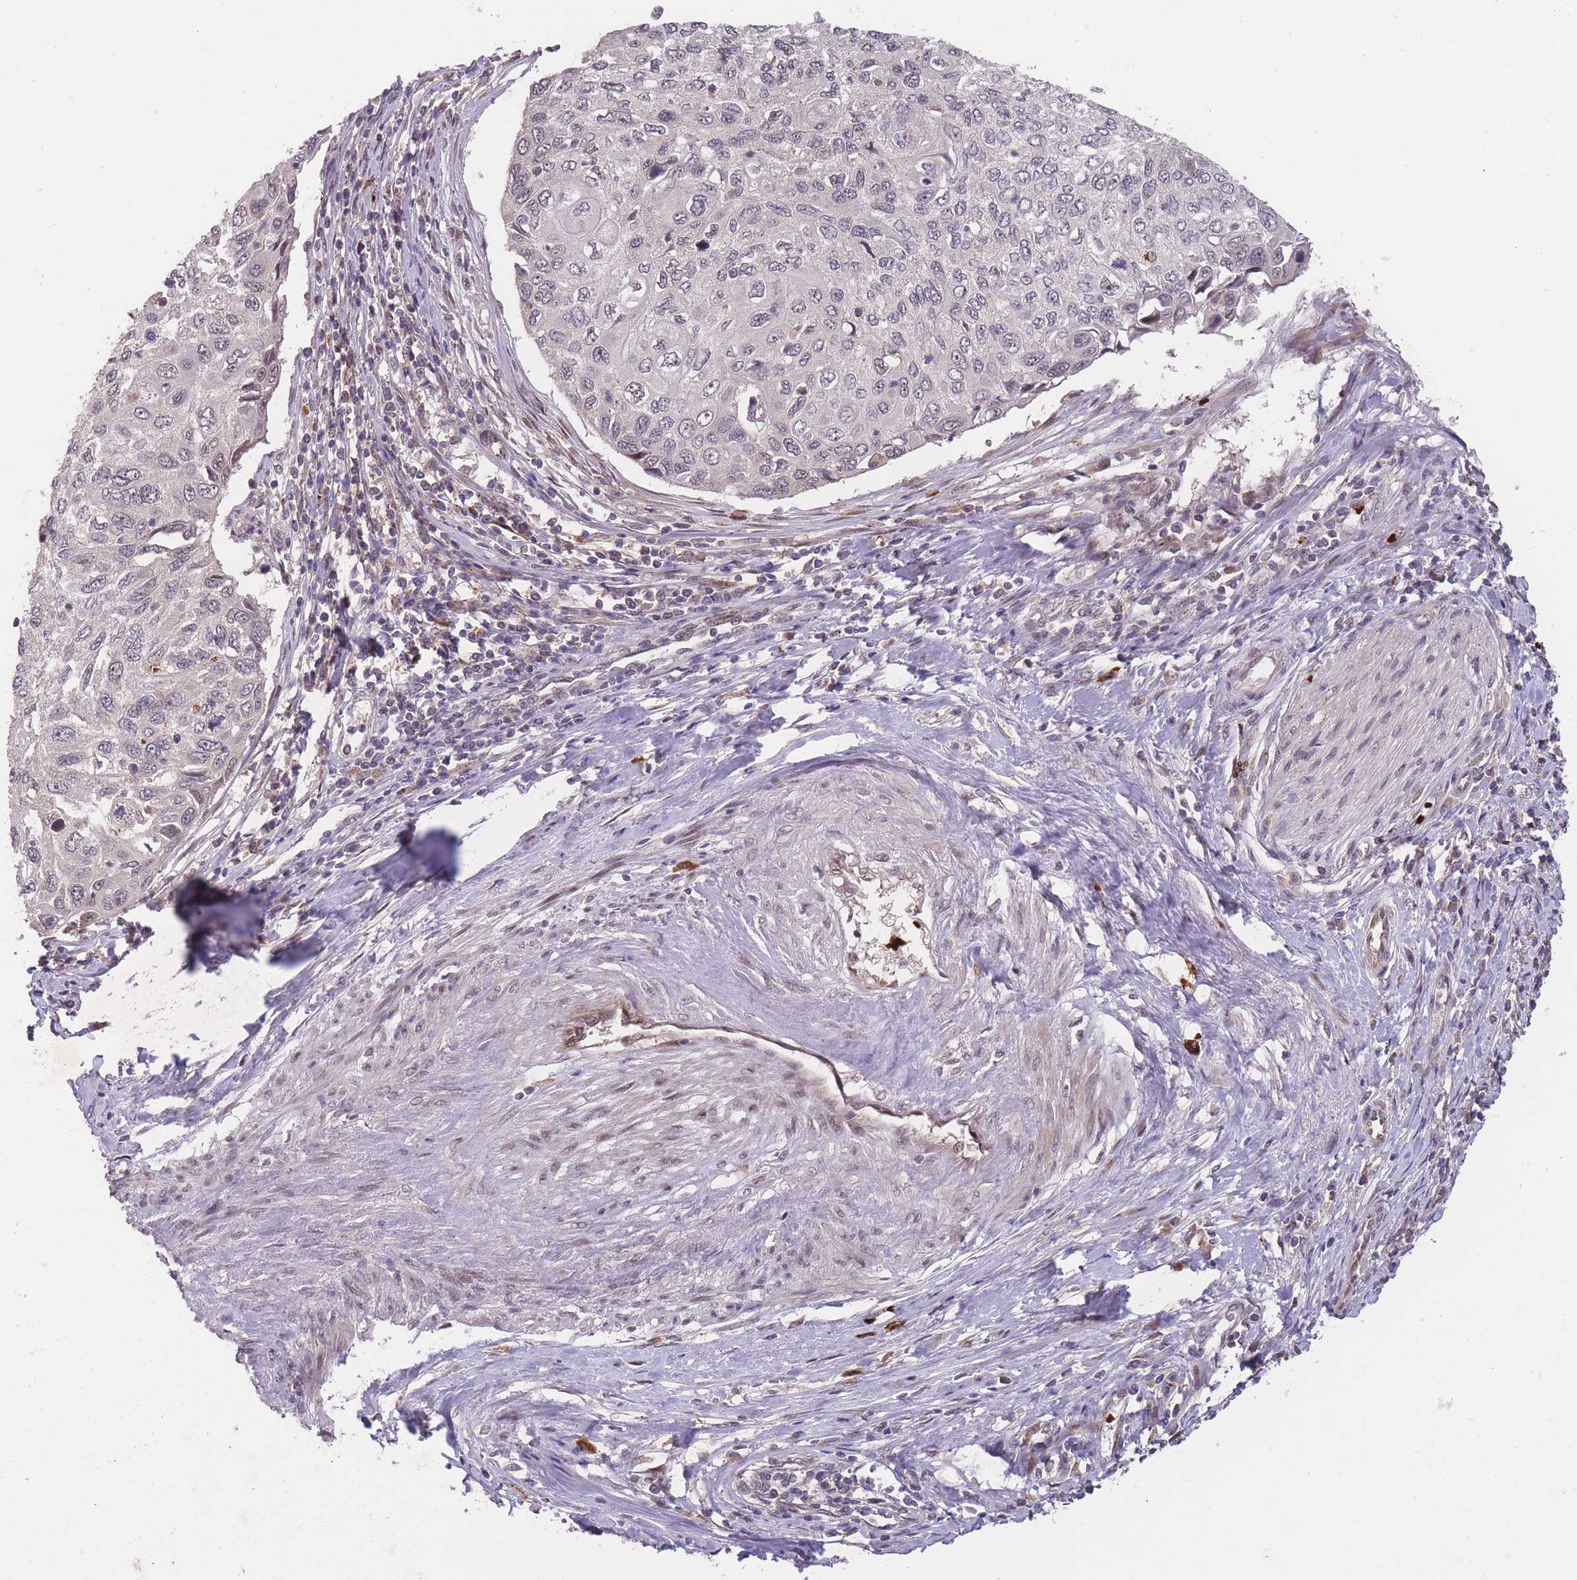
{"staining": {"intensity": "negative", "quantity": "none", "location": "none"}, "tissue": "cervical cancer", "cell_type": "Tumor cells", "image_type": "cancer", "snomed": [{"axis": "morphology", "description": "Squamous cell carcinoma, NOS"}, {"axis": "topography", "description": "Cervix"}], "caption": "There is no significant expression in tumor cells of cervical squamous cell carcinoma. (DAB (3,3'-diaminobenzidine) immunohistochemistry (IHC) visualized using brightfield microscopy, high magnification).", "gene": "SECTM1", "patient": {"sex": "female", "age": 70}}